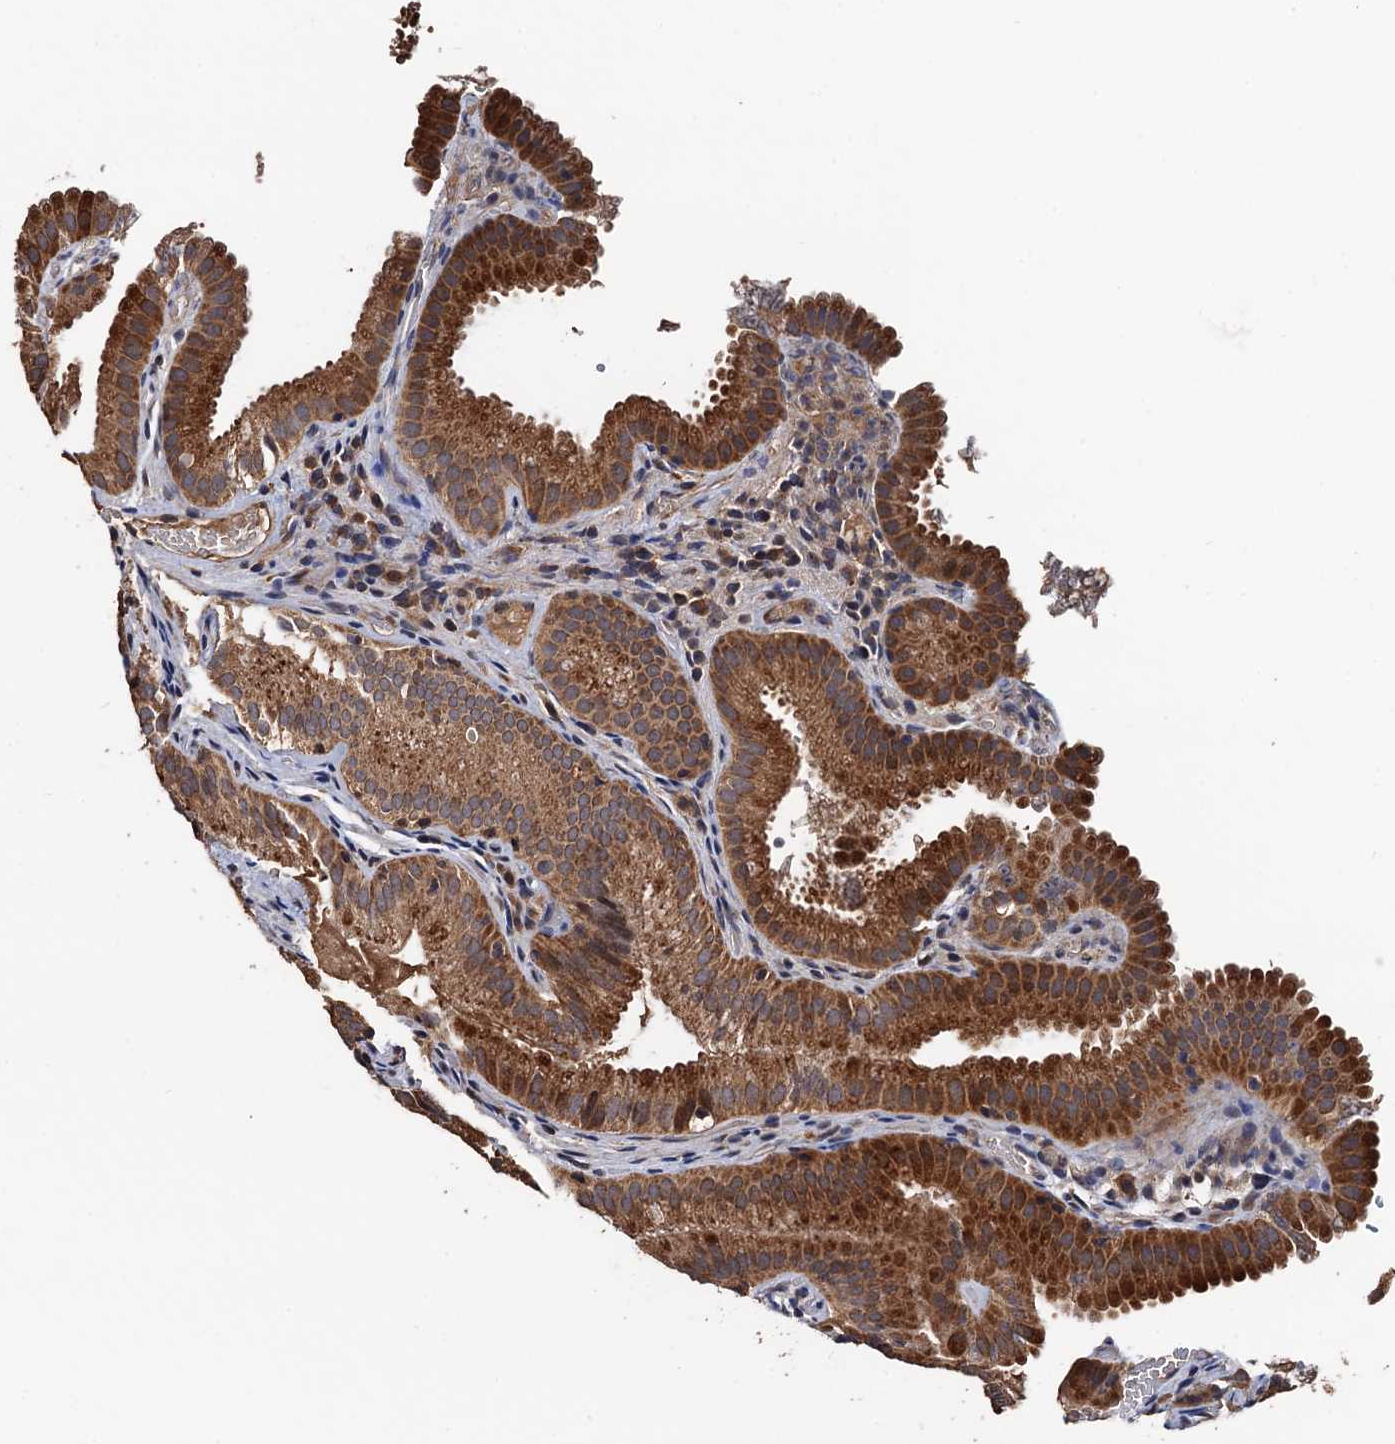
{"staining": {"intensity": "strong", "quantity": "25%-75%", "location": "cytoplasmic/membranous"}, "tissue": "gallbladder", "cell_type": "Glandular cells", "image_type": "normal", "snomed": [{"axis": "morphology", "description": "Normal tissue, NOS"}, {"axis": "topography", "description": "Gallbladder"}], "caption": "Immunohistochemical staining of benign human gallbladder reveals strong cytoplasmic/membranous protein staining in about 25%-75% of glandular cells. (DAB = brown stain, brightfield microscopy at high magnification).", "gene": "RGS11", "patient": {"sex": "female", "age": 30}}